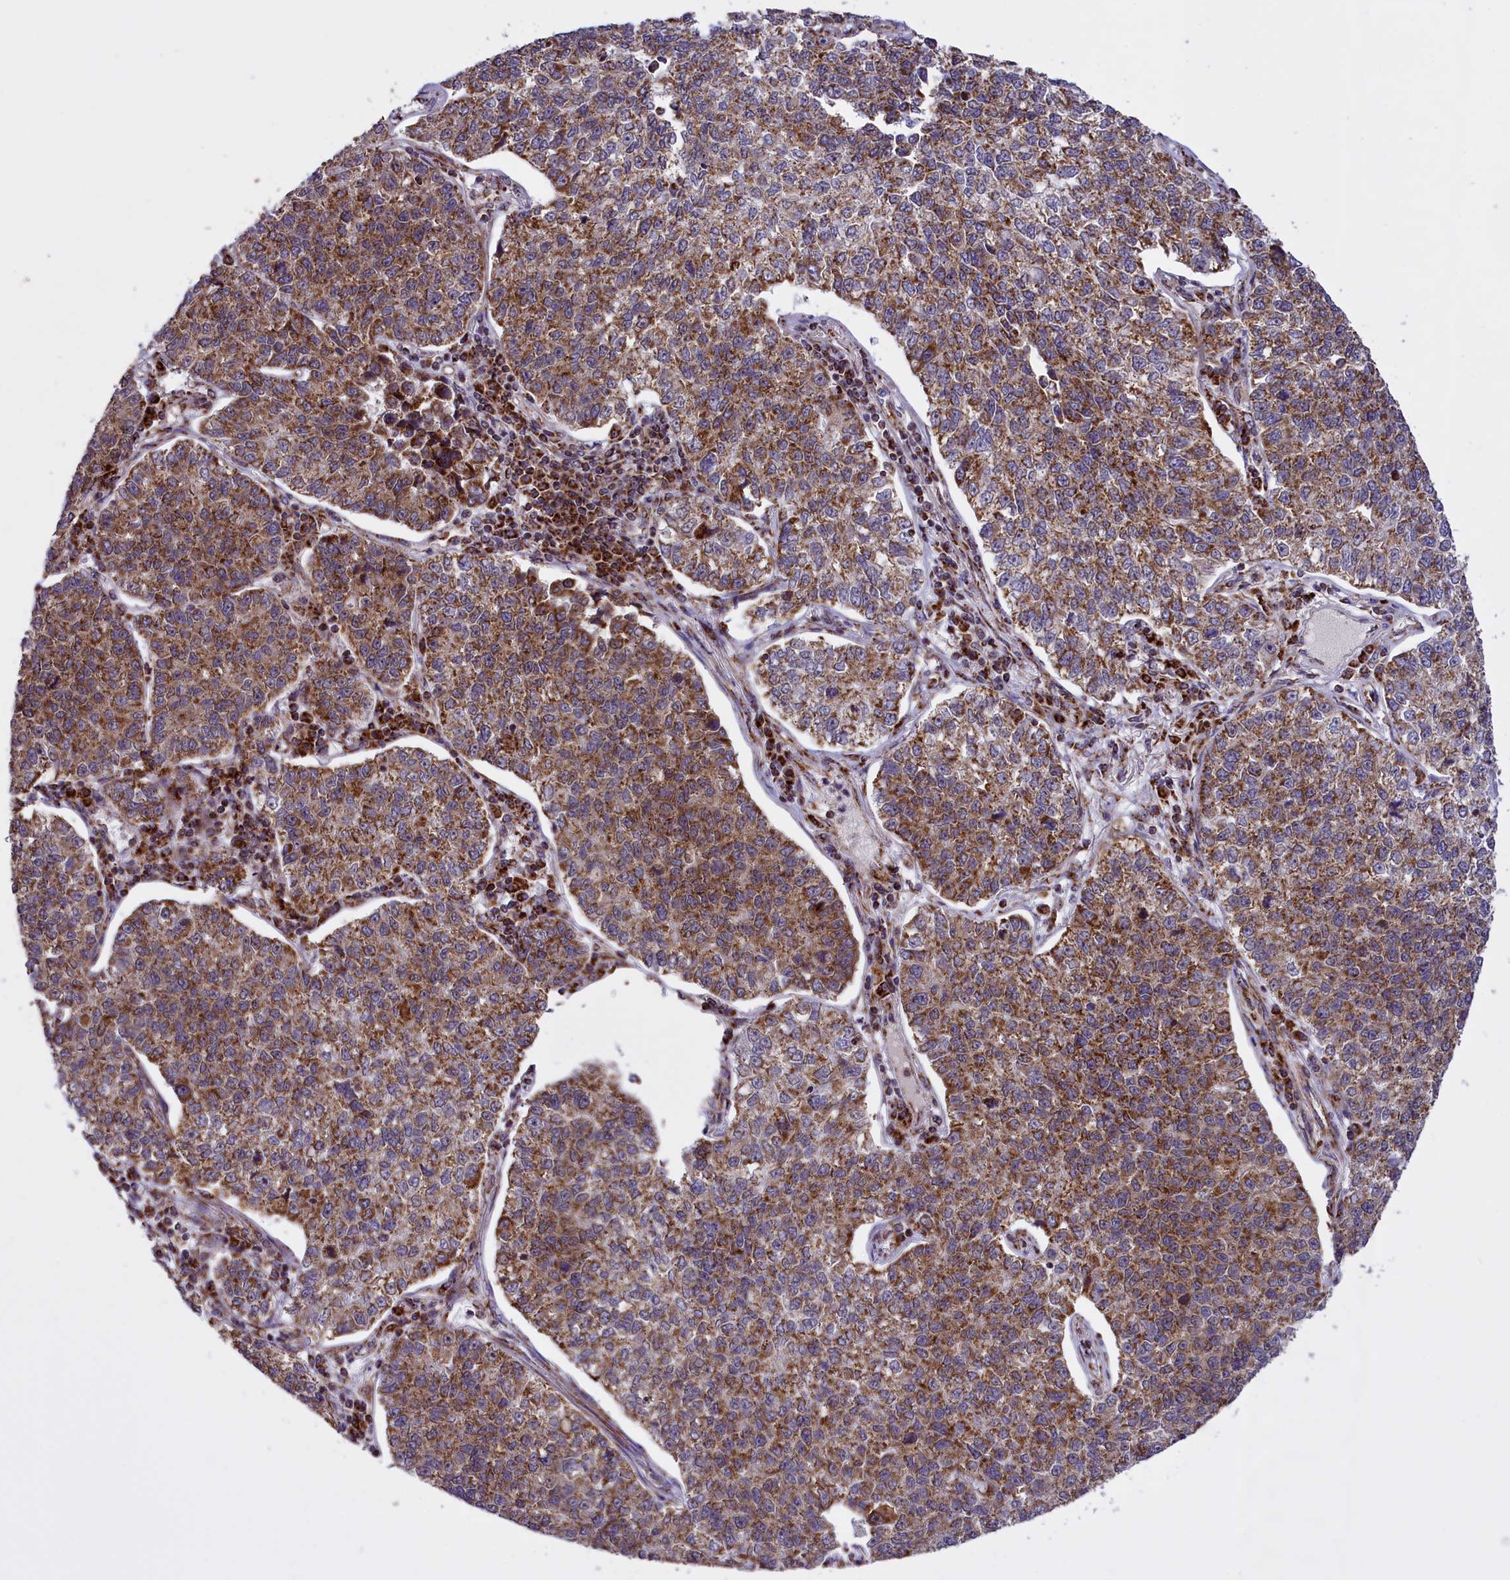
{"staining": {"intensity": "moderate", "quantity": ">75%", "location": "cytoplasmic/membranous"}, "tissue": "lung cancer", "cell_type": "Tumor cells", "image_type": "cancer", "snomed": [{"axis": "morphology", "description": "Adenocarcinoma, NOS"}, {"axis": "topography", "description": "Lung"}], "caption": "This is an image of IHC staining of lung adenocarcinoma, which shows moderate staining in the cytoplasmic/membranous of tumor cells.", "gene": "NDUFS5", "patient": {"sex": "male", "age": 49}}